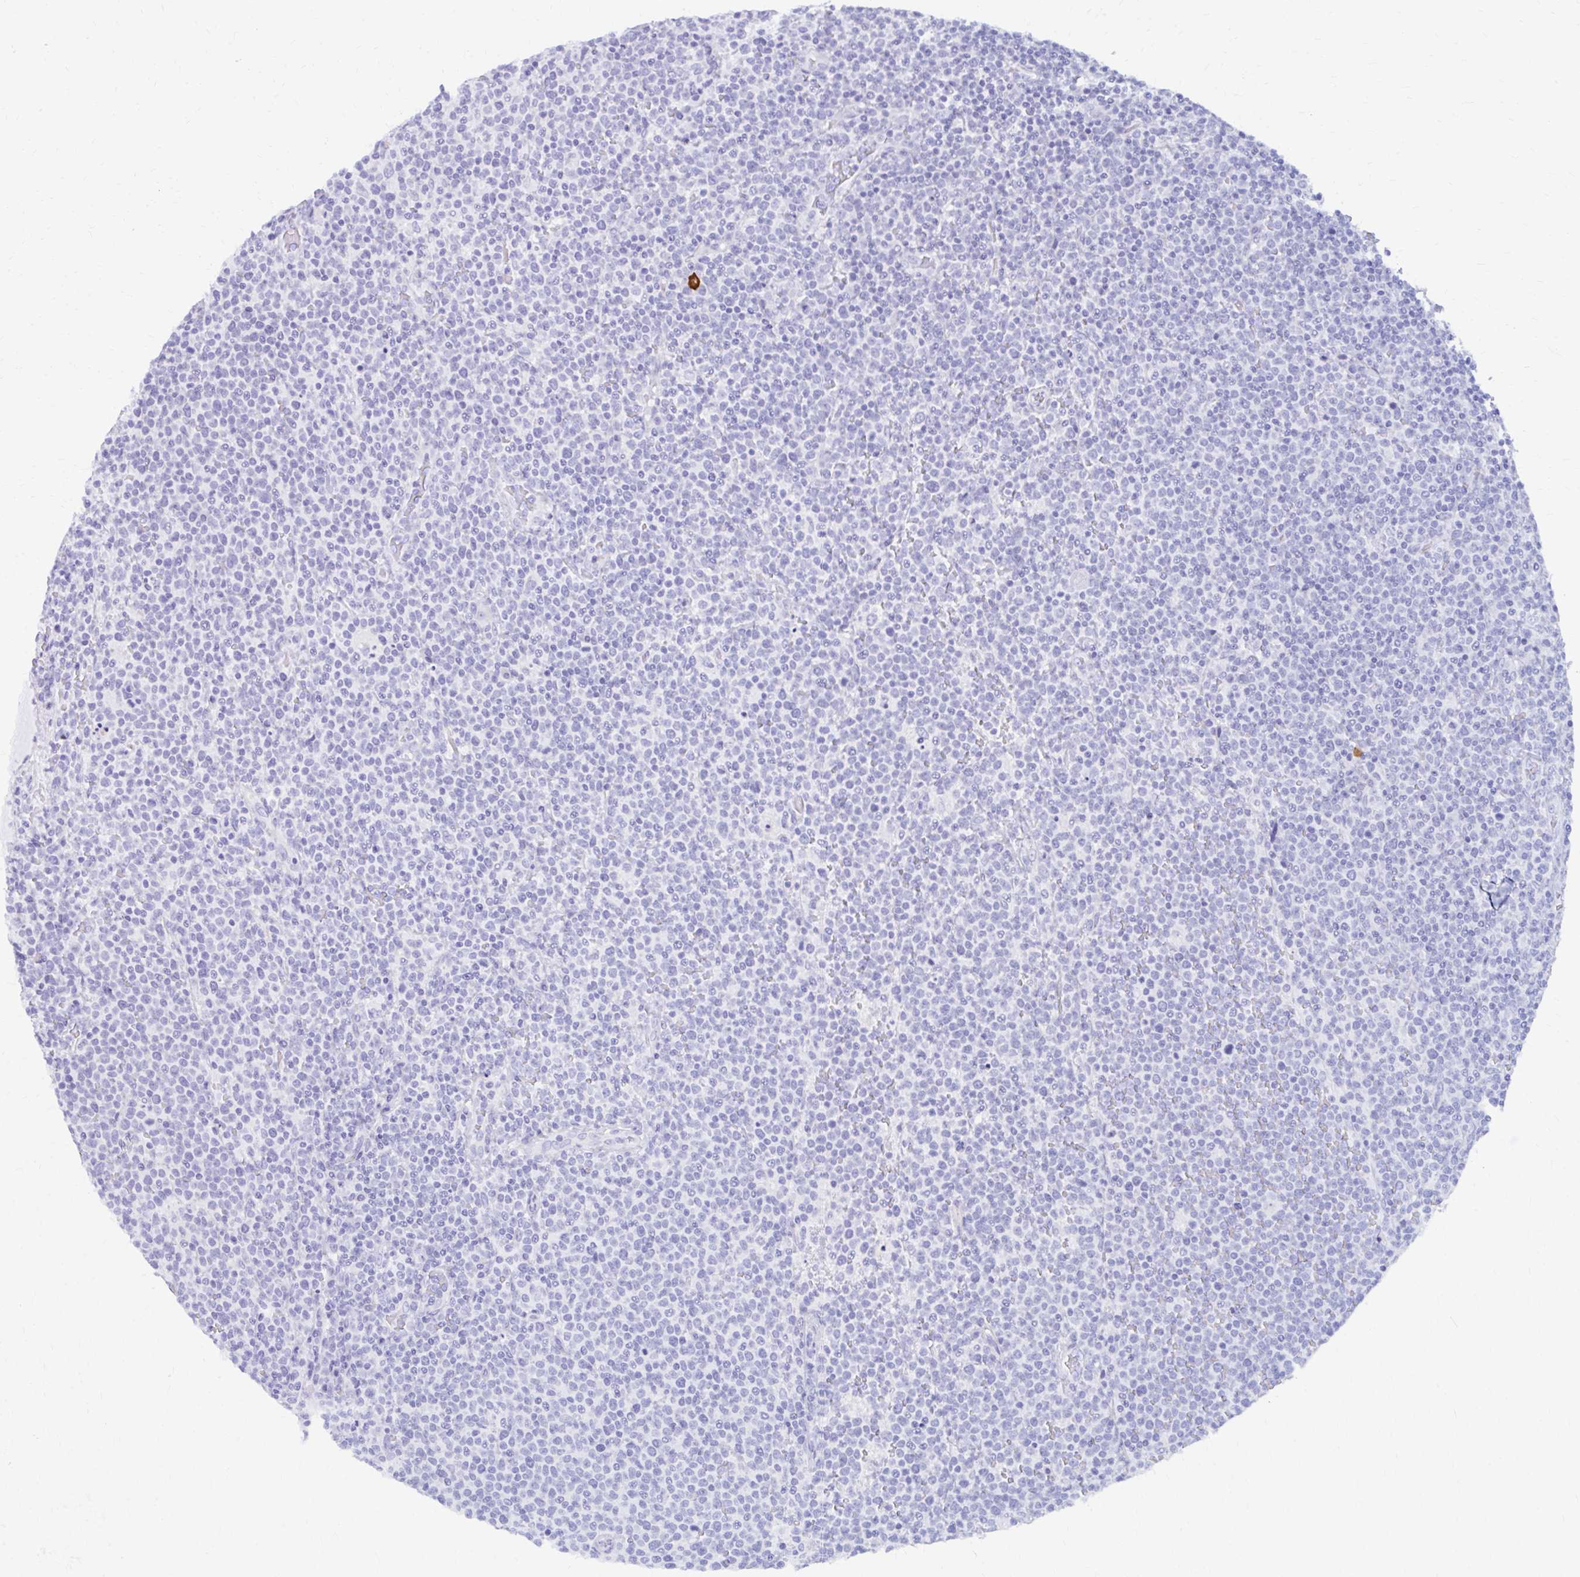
{"staining": {"intensity": "negative", "quantity": "none", "location": "none"}, "tissue": "lymphoma", "cell_type": "Tumor cells", "image_type": "cancer", "snomed": [{"axis": "morphology", "description": "Malignant lymphoma, non-Hodgkin's type, High grade"}, {"axis": "topography", "description": "Lymph node"}], "caption": "There is no significant staining in tumor cells of high-grade malignant lymphoma, non-Hodgkin's type.", "gene": "NSG2", "patient": {"sex": "male", "age": 61}}